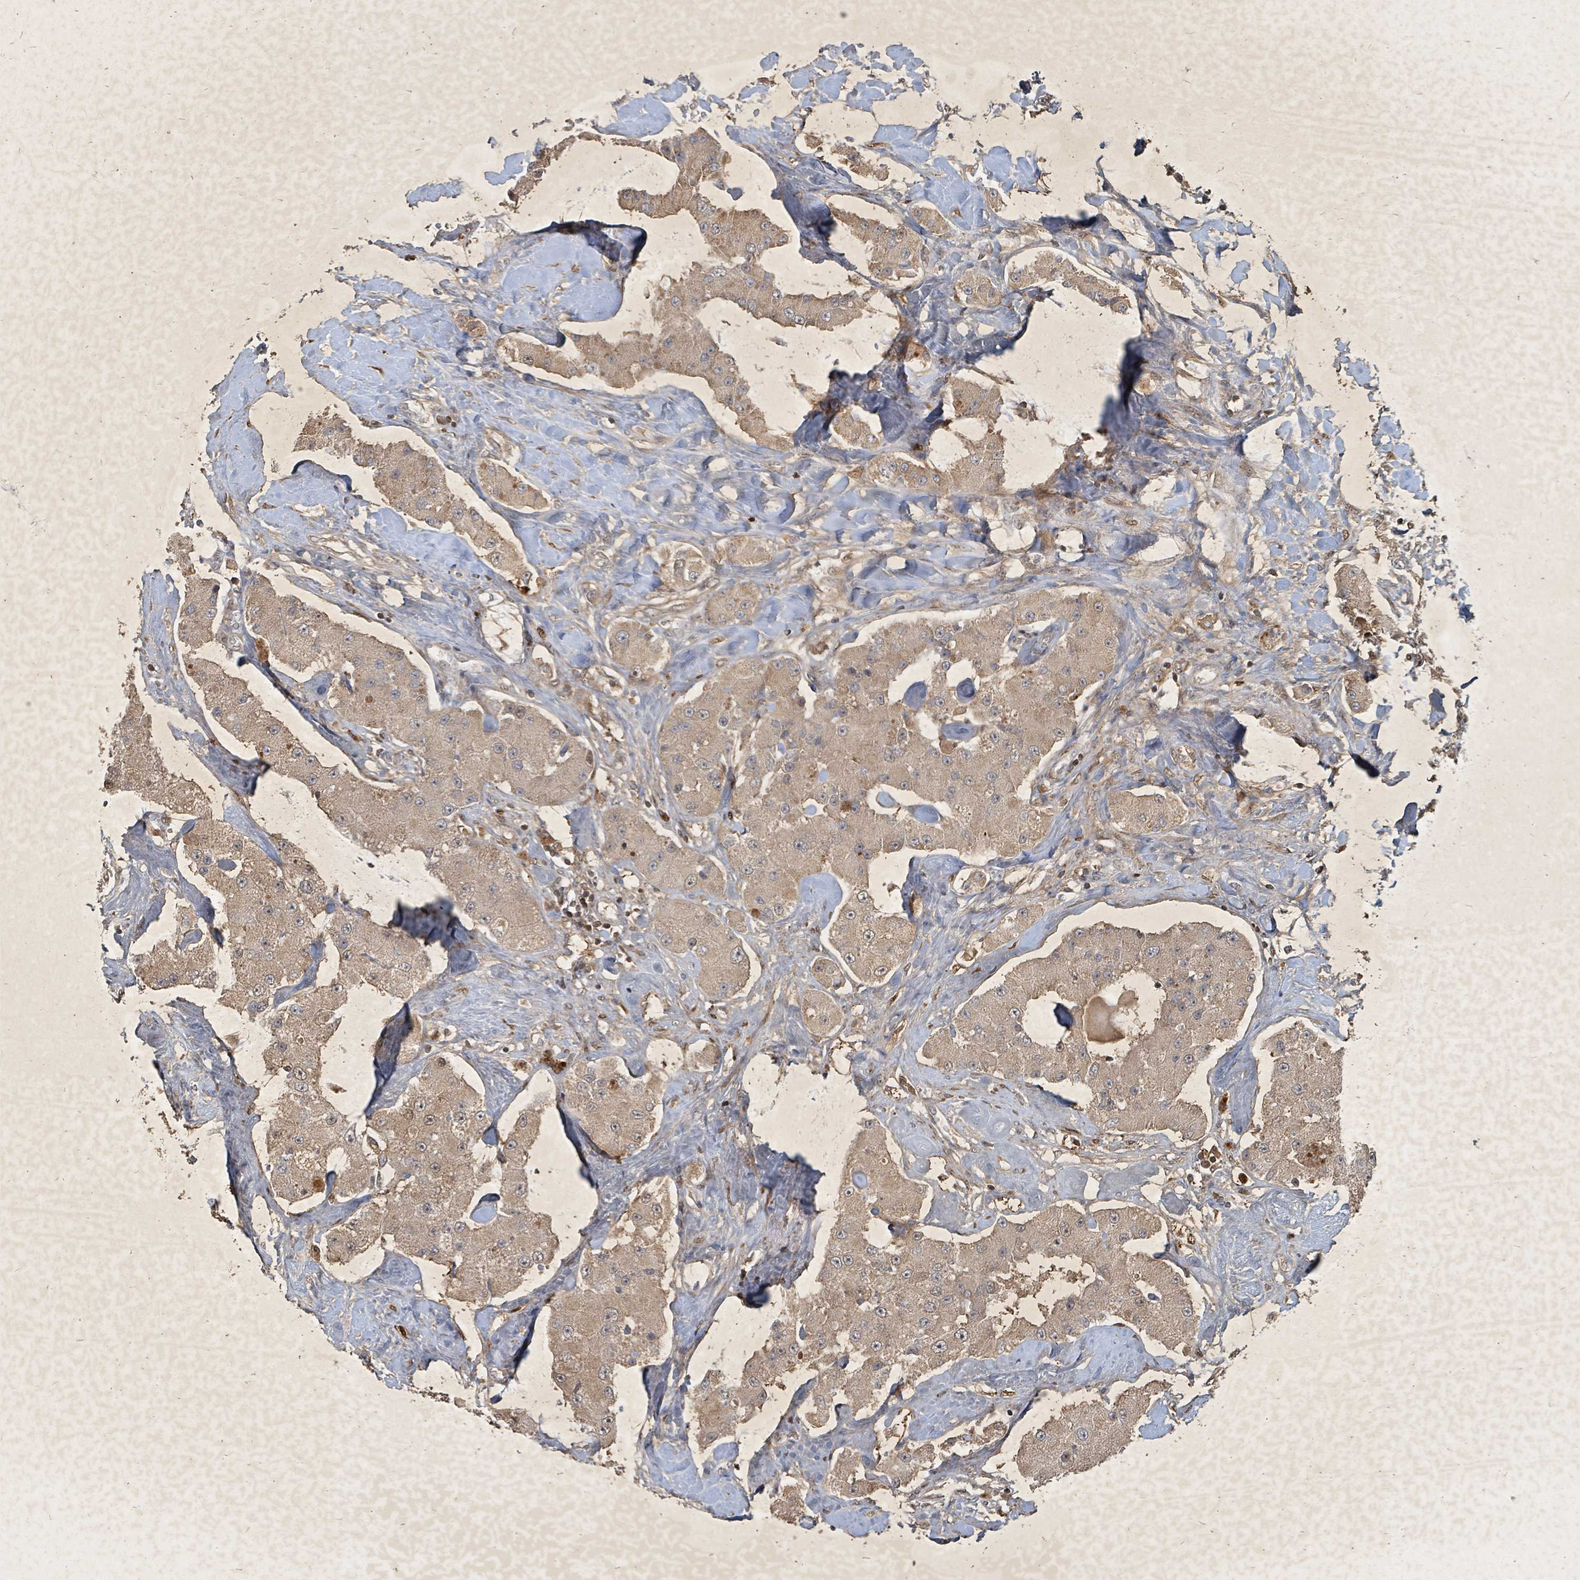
{"staining": {"intensity": "weak", "quantity": "25%-75%", "location": "cytoplasmic/membranous,nuclear"}, "tissue": "carcinoid", "cell_type": "Tumor cells", "image_type": "cancer", "snomed": [{"axis": "morphology", "description": "Carcinoid, malignant, NOS"}, {"axis": "topography", "description": "Pancreas"}], "caption": "The immunohistochemical stain shows weak cytoplasmic/membranous and nuclear staining in tumor cells of carcinoid tissue.", "gene": "KDM4E", "patient": {"sex": "male", "age": 41}}